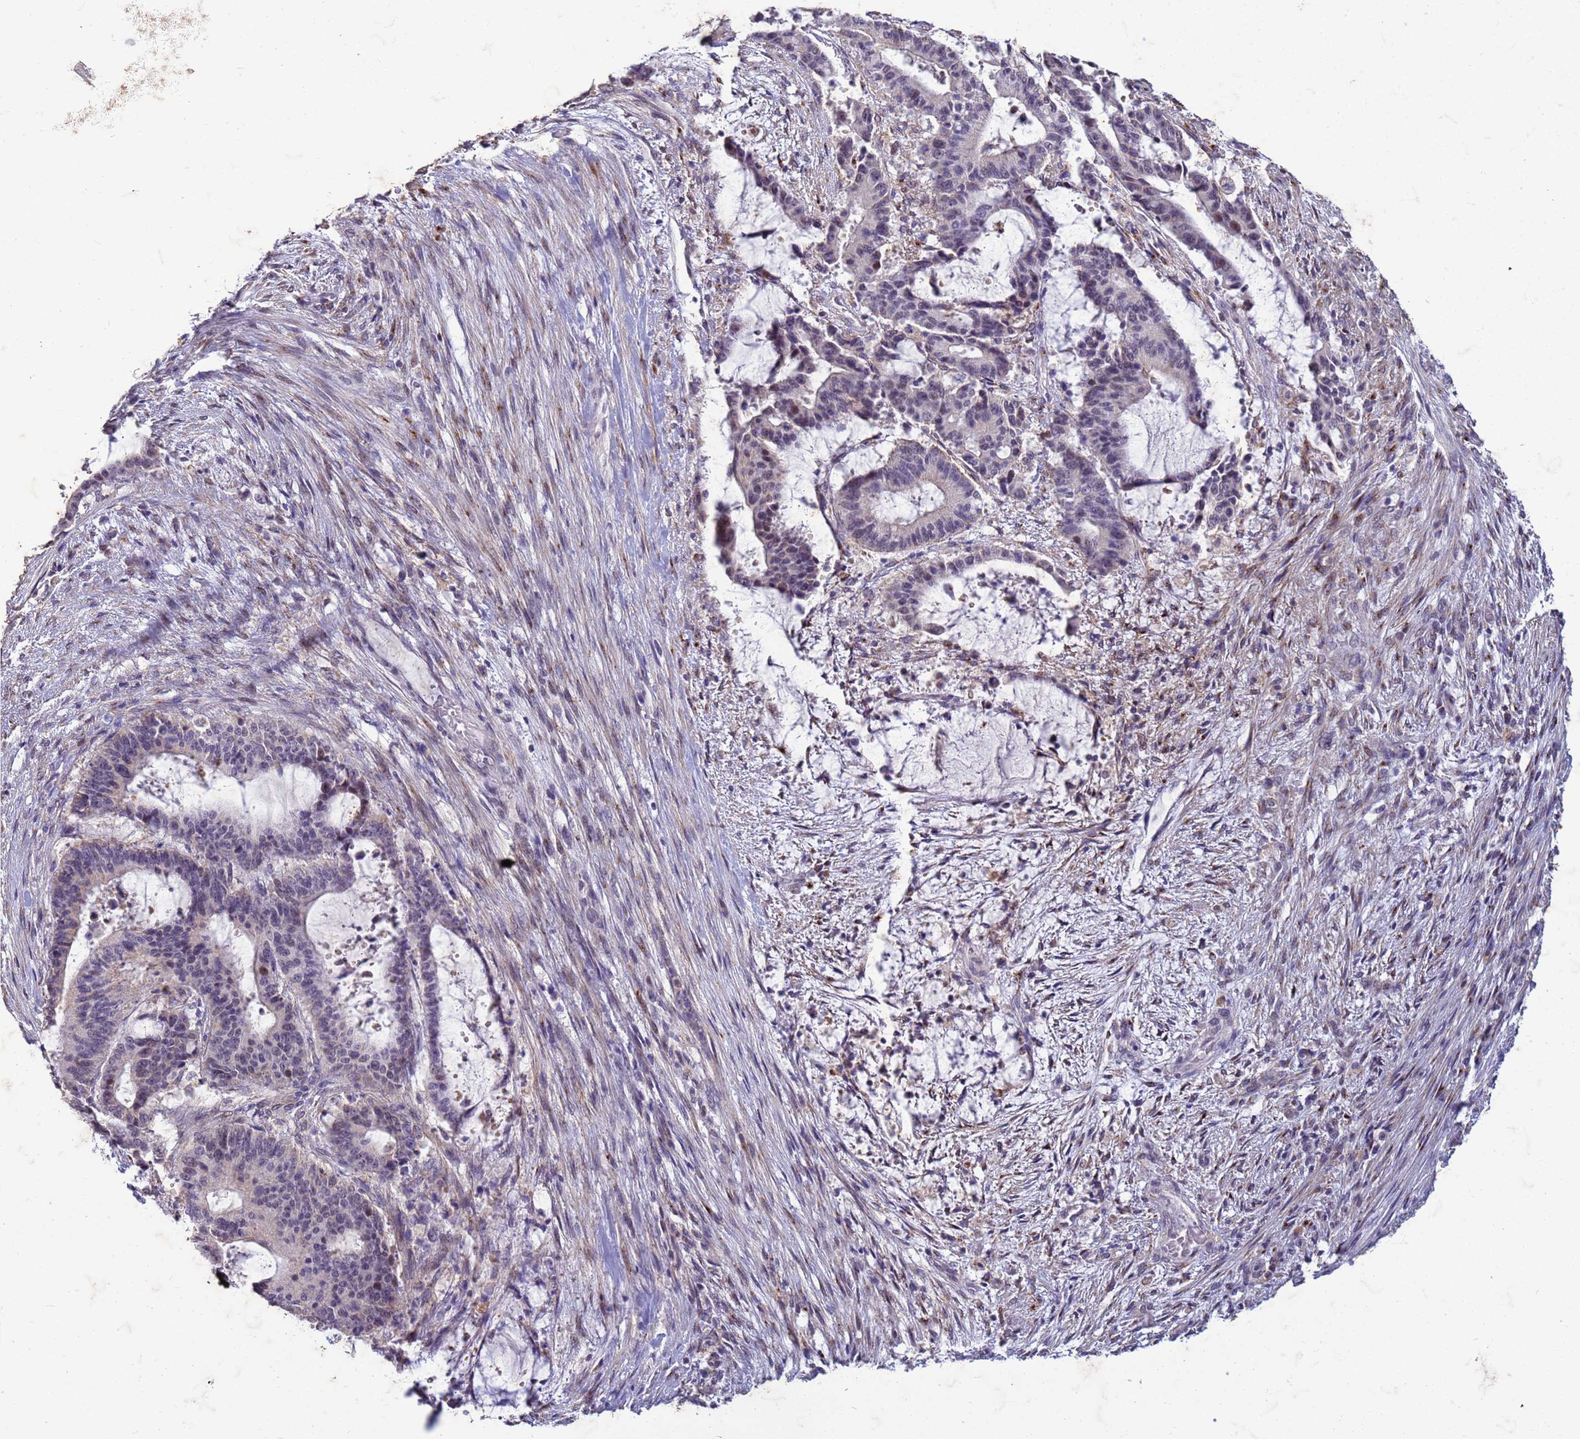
{"staining": {"intensity": "weak", "quantity": "<25%", "location": "cytoplasmic/membranous"}, "tissue": "liver cancer", "cell_type": "Tumor cells", "image_type": "cancer", "snomed": [{"axis": "morphology", "description": "Normal tissue, NOS"}, {"axis": "morphology", "description": "Cholangiocarcinoma"}, {"axis": "topography", "description": "Liver"}, {"axis": "topography", "description": "Peripheral nerve tissue"}], "caption": "Tumor cells show no significant protein positivity in cholangiocarcinoma (liver).", "gene": "SLC25A15", "patient": {"sex": "female", "age": 73}}